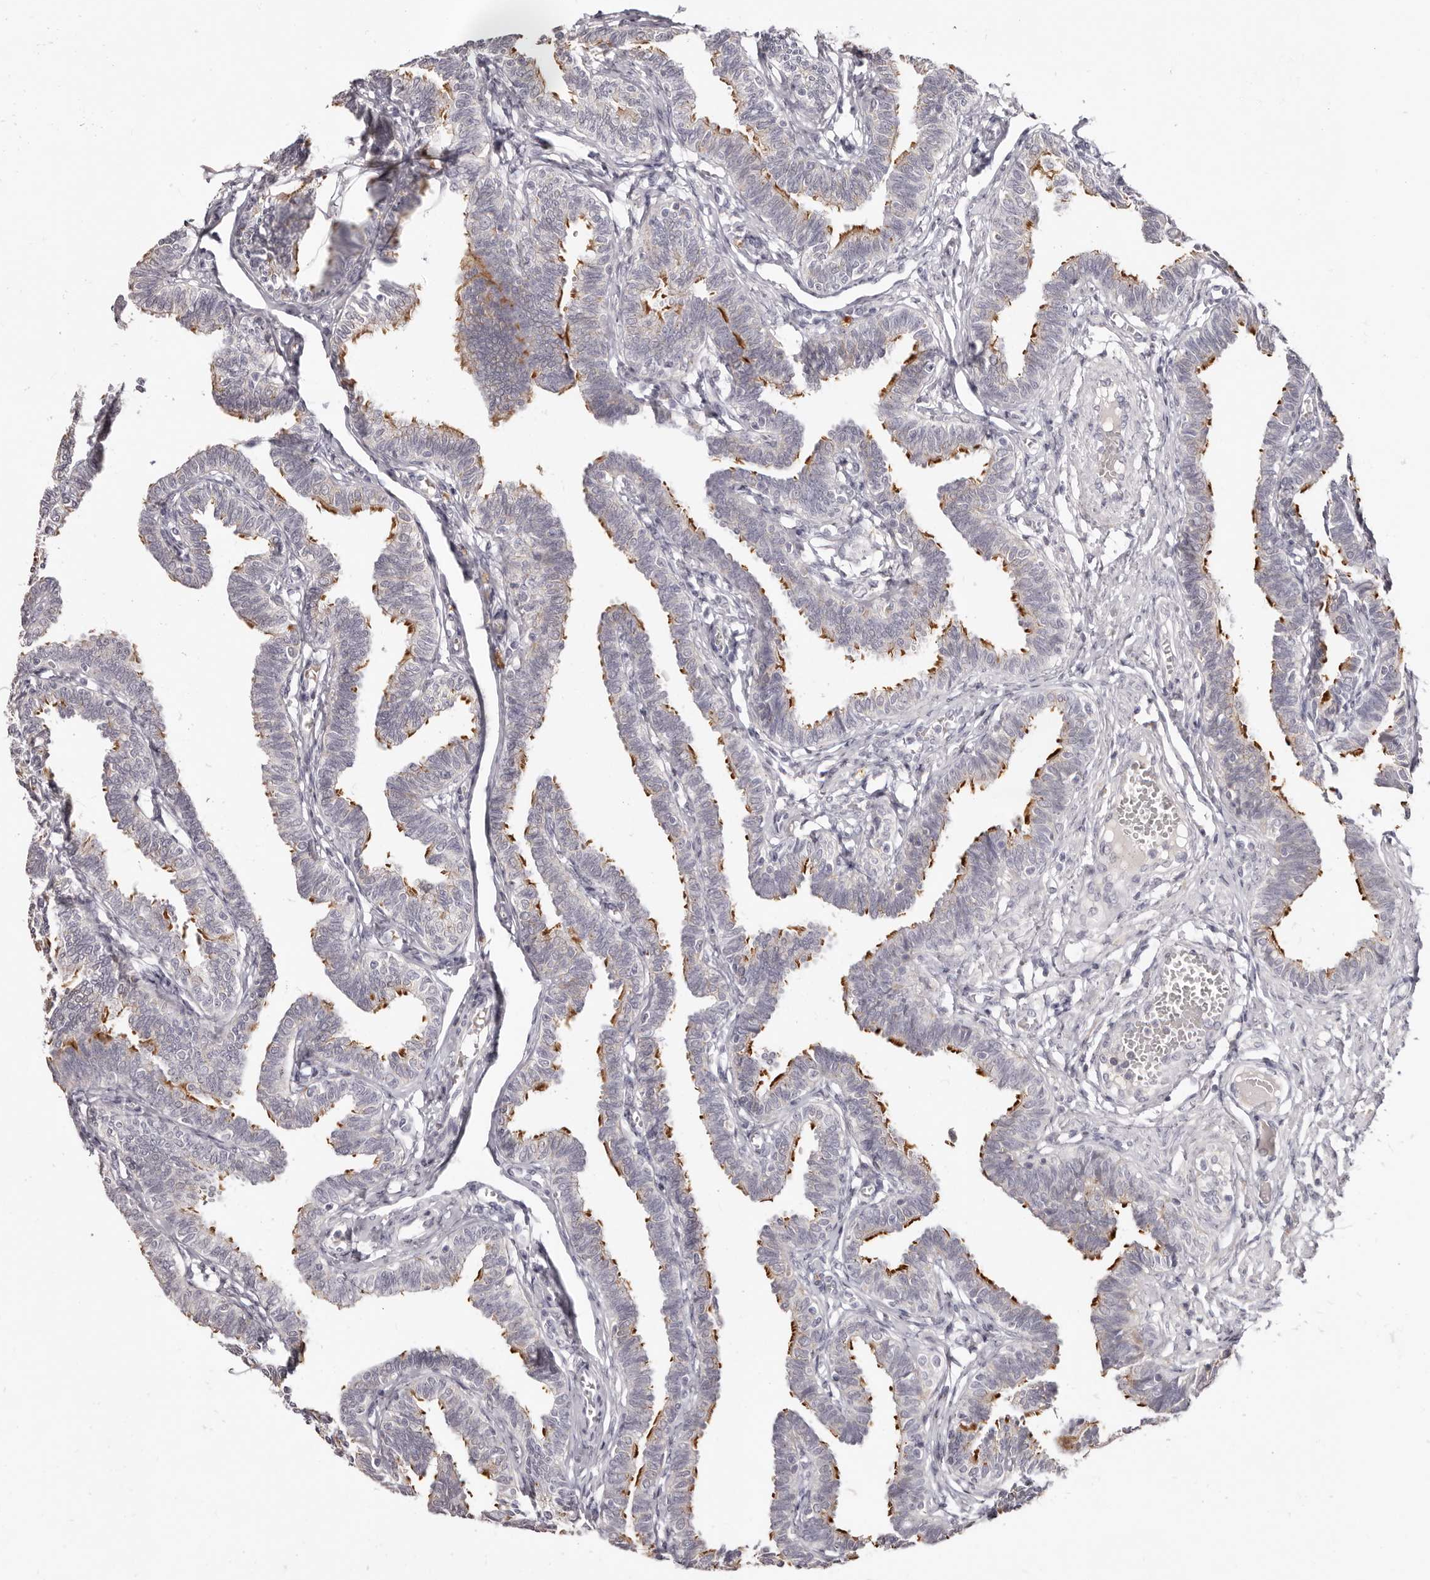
{"staining": {"intensity": "strong", "quantity": "25%-75%", "location": "cytoplasmic/membranous"}, "tissue": "fallopian tube", "cell_type": "Glandular cells", "image_type": "normal", "snomed": [{"axis": "morphology", "description": "Normal tissue, NOS"}, {"axis": "topography", "description": "Fallopian tube"}, {"axis": "topography", "description": "Ovary"}], "caption": "DAB immunohistochemical staining of normal human fallopian tube reveals strong cytoplasmic/membranous protein expression in about 25%-75% of glandular cells.", "gene": "PCDHB6", "patient": {"sex": "female", "age": 23}}